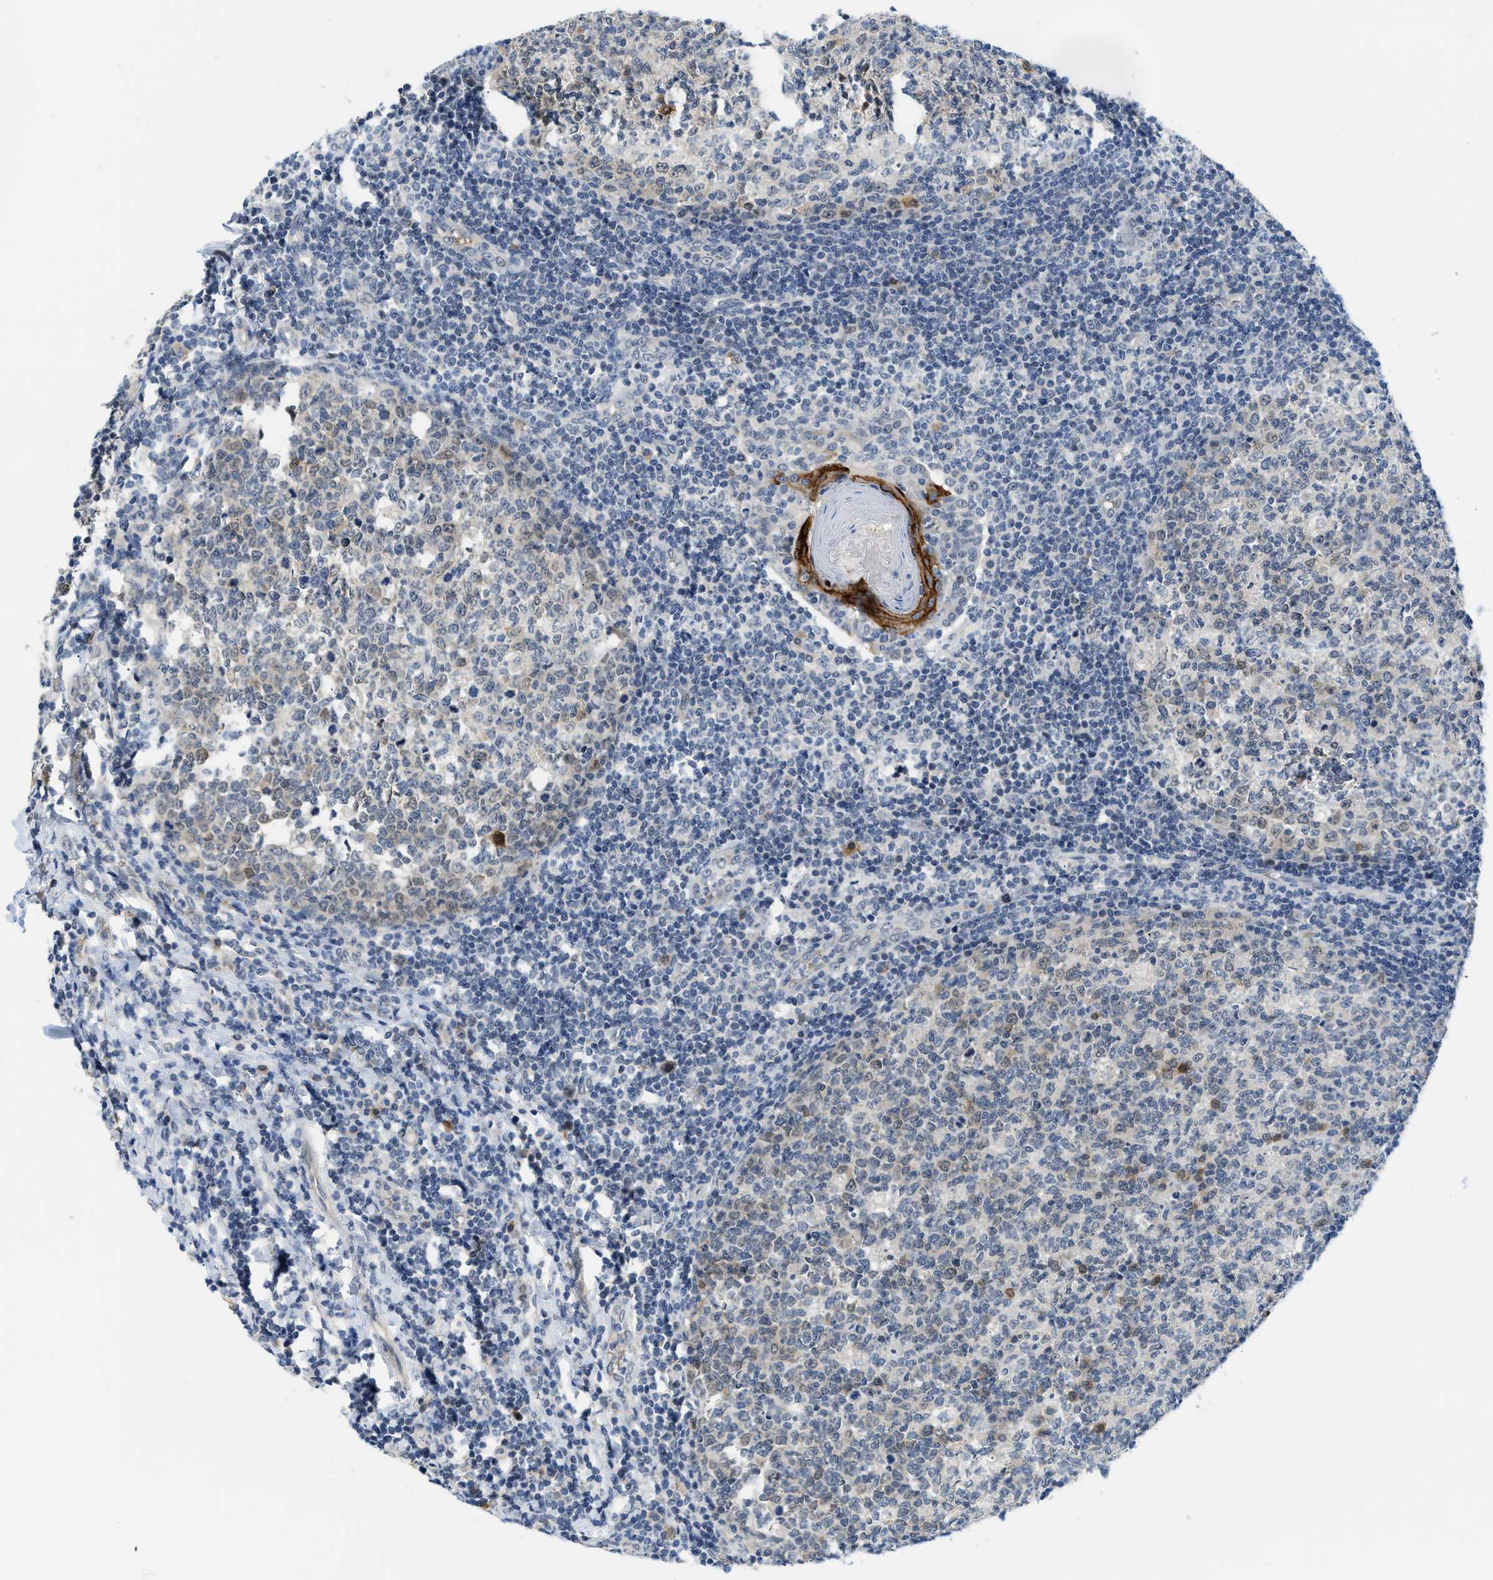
{"staining": {"intensity": "weak", "quantity": "25%-75%", "location": "cytoplasmic/membranous"}, "tissue": "tonsil", "cell_type": "Germinal center cells", "image_type": "normal", "snomed": [{"axis": "morphology", "description": "Normal tissue, NOS"}, {"axis": "topography", "description": "Tonsil"}], "caption": "This histopathology image shows normal tonsil stained with IHC to label a protein in brown. The cytoplasmic/membranous of germinal center cells show weak positivity for the protein. Nuclei are counter-stained blue.", "gene": "PSAT1", "patient": {"sex": "female", "age": 19}}